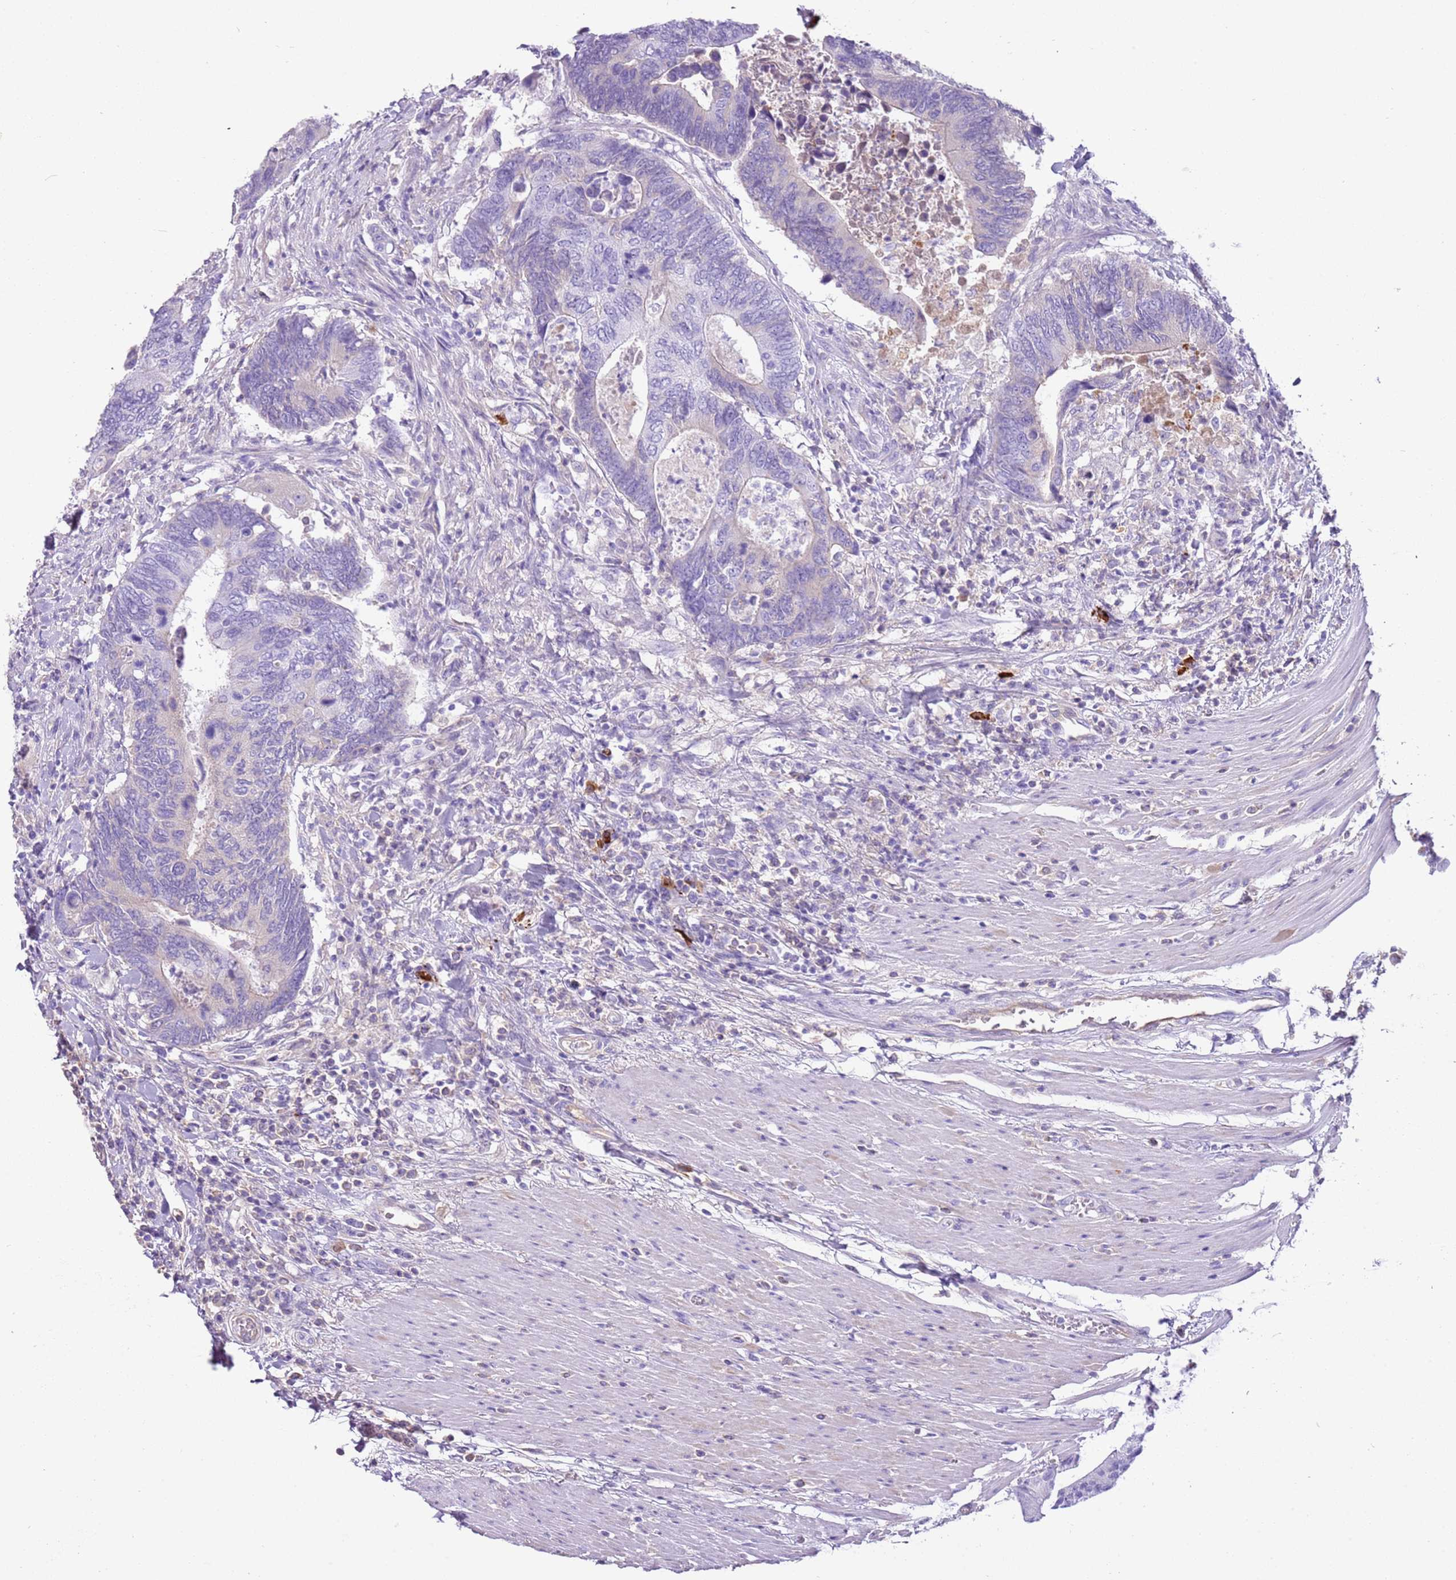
{"staining": {"intensity": "negative", "quantity": "none", "location": "none"}, "tissue": "colorectal cancer", "cell_type": "Tumor cells", "image_type": "cancer", "snomed": [{"axis": "morphology", "description": "Adenocarcinoma, NOS"}, {"axis": "topography", "description": "Colon"}], "caption": "Immunohistochemistry (IHC) of human adenocarcinoma (colorectal) displays no positivity in tumor cells.", "gene": "IGKV3D-11", "patient": {"sex": "male", "age": 87}}